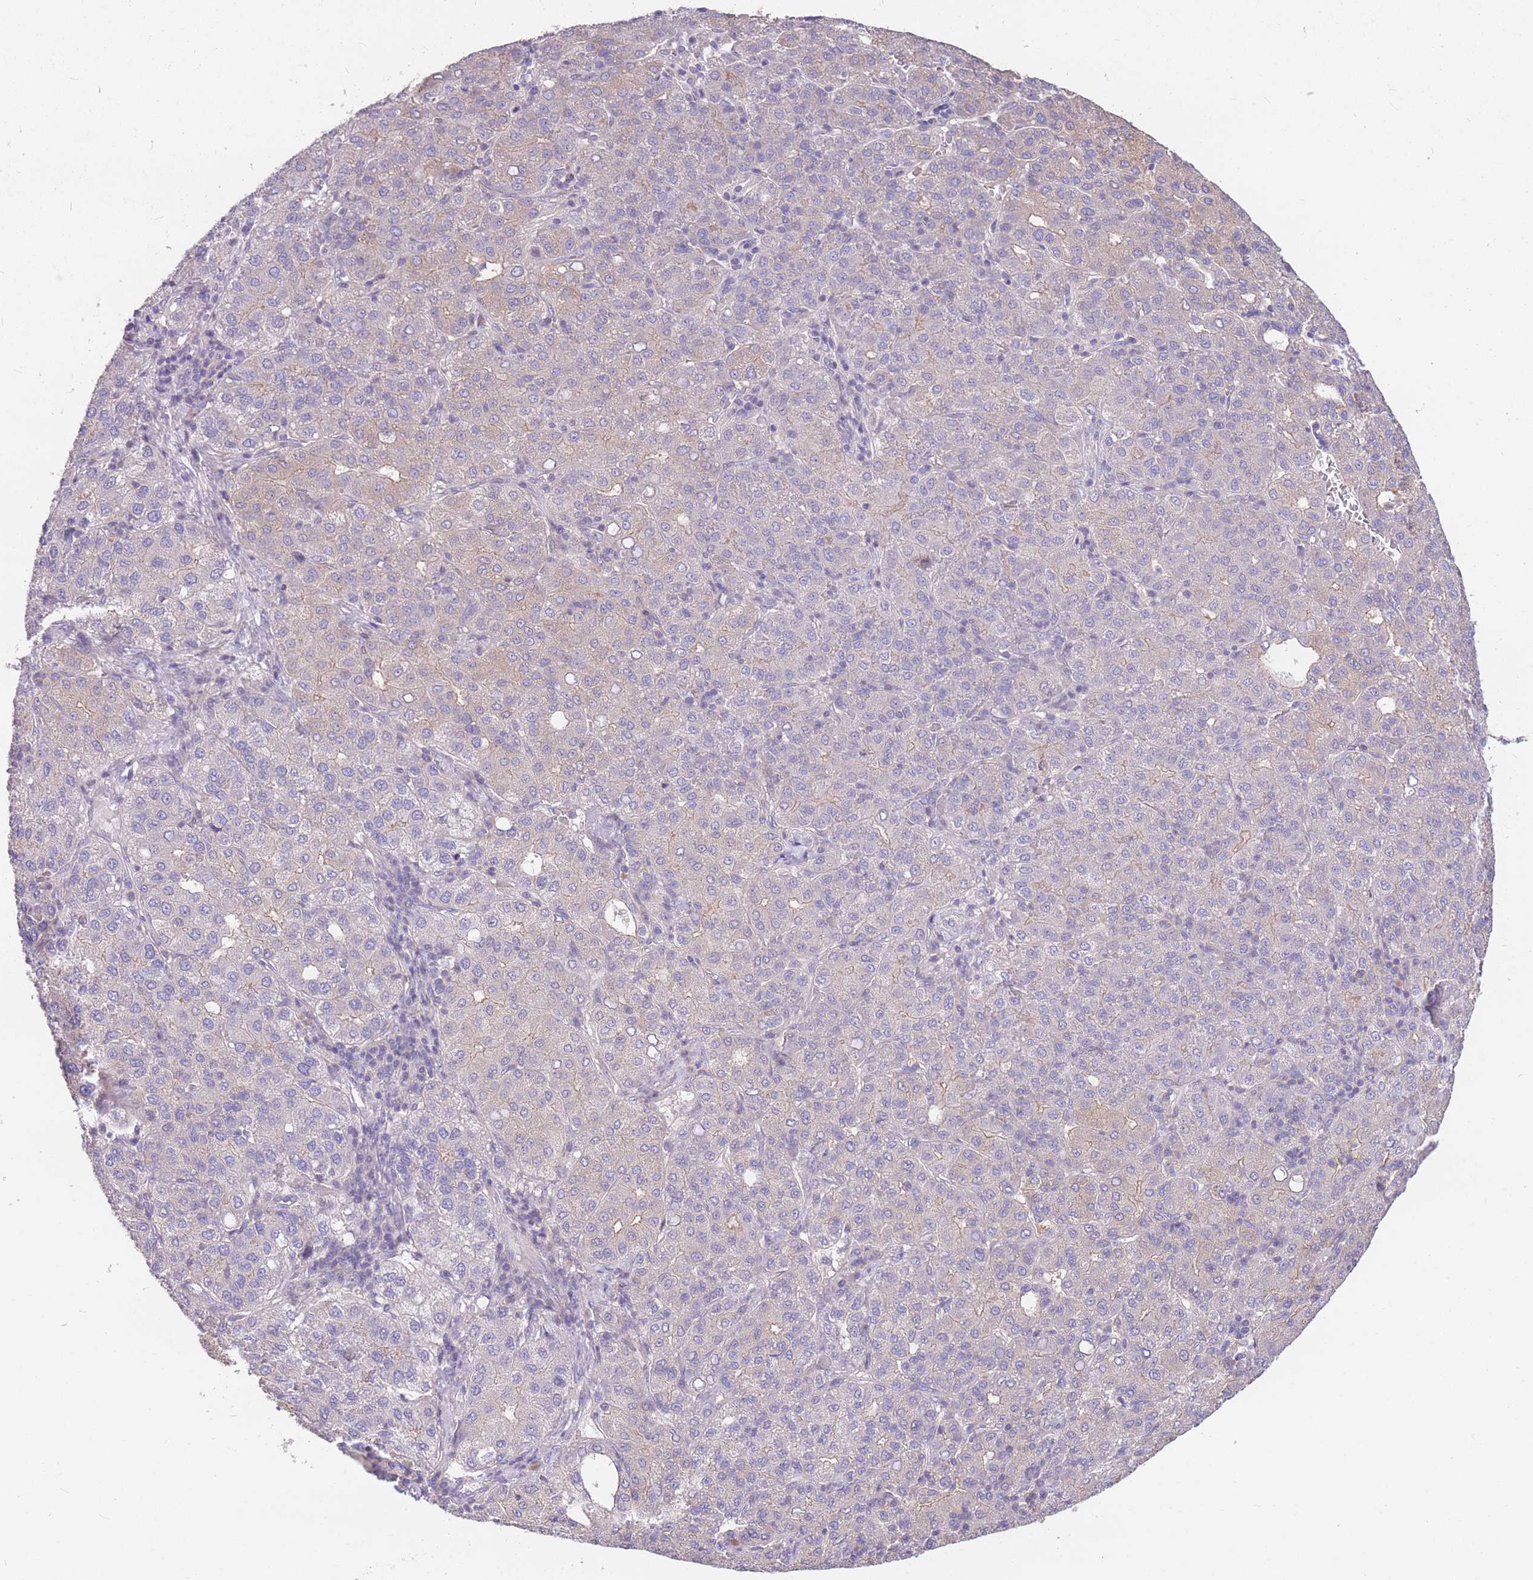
{"staining": {"intensity": "weak", "quantity": "25%-75%", "location": "cytoplasmic/membranous"}, "tissue": "liver cancer", "cell_type": "Tumor cells", "image_type": "cancer", "snomed": [{"axis": "morphology", "description": "Carcinoma, Hepatocellular, NOS"}, {"axis": "topography", "description": "Liver"}], "caption": "There is low levels of weak cytoplasmic/membranous expression in tumor cells of hepatocellular carcinoma (liver), as demonstrated by immunohistochemical staining (brown color).", "gene": "OR5T1", "patient": {"sex": "male", "age": 65}}